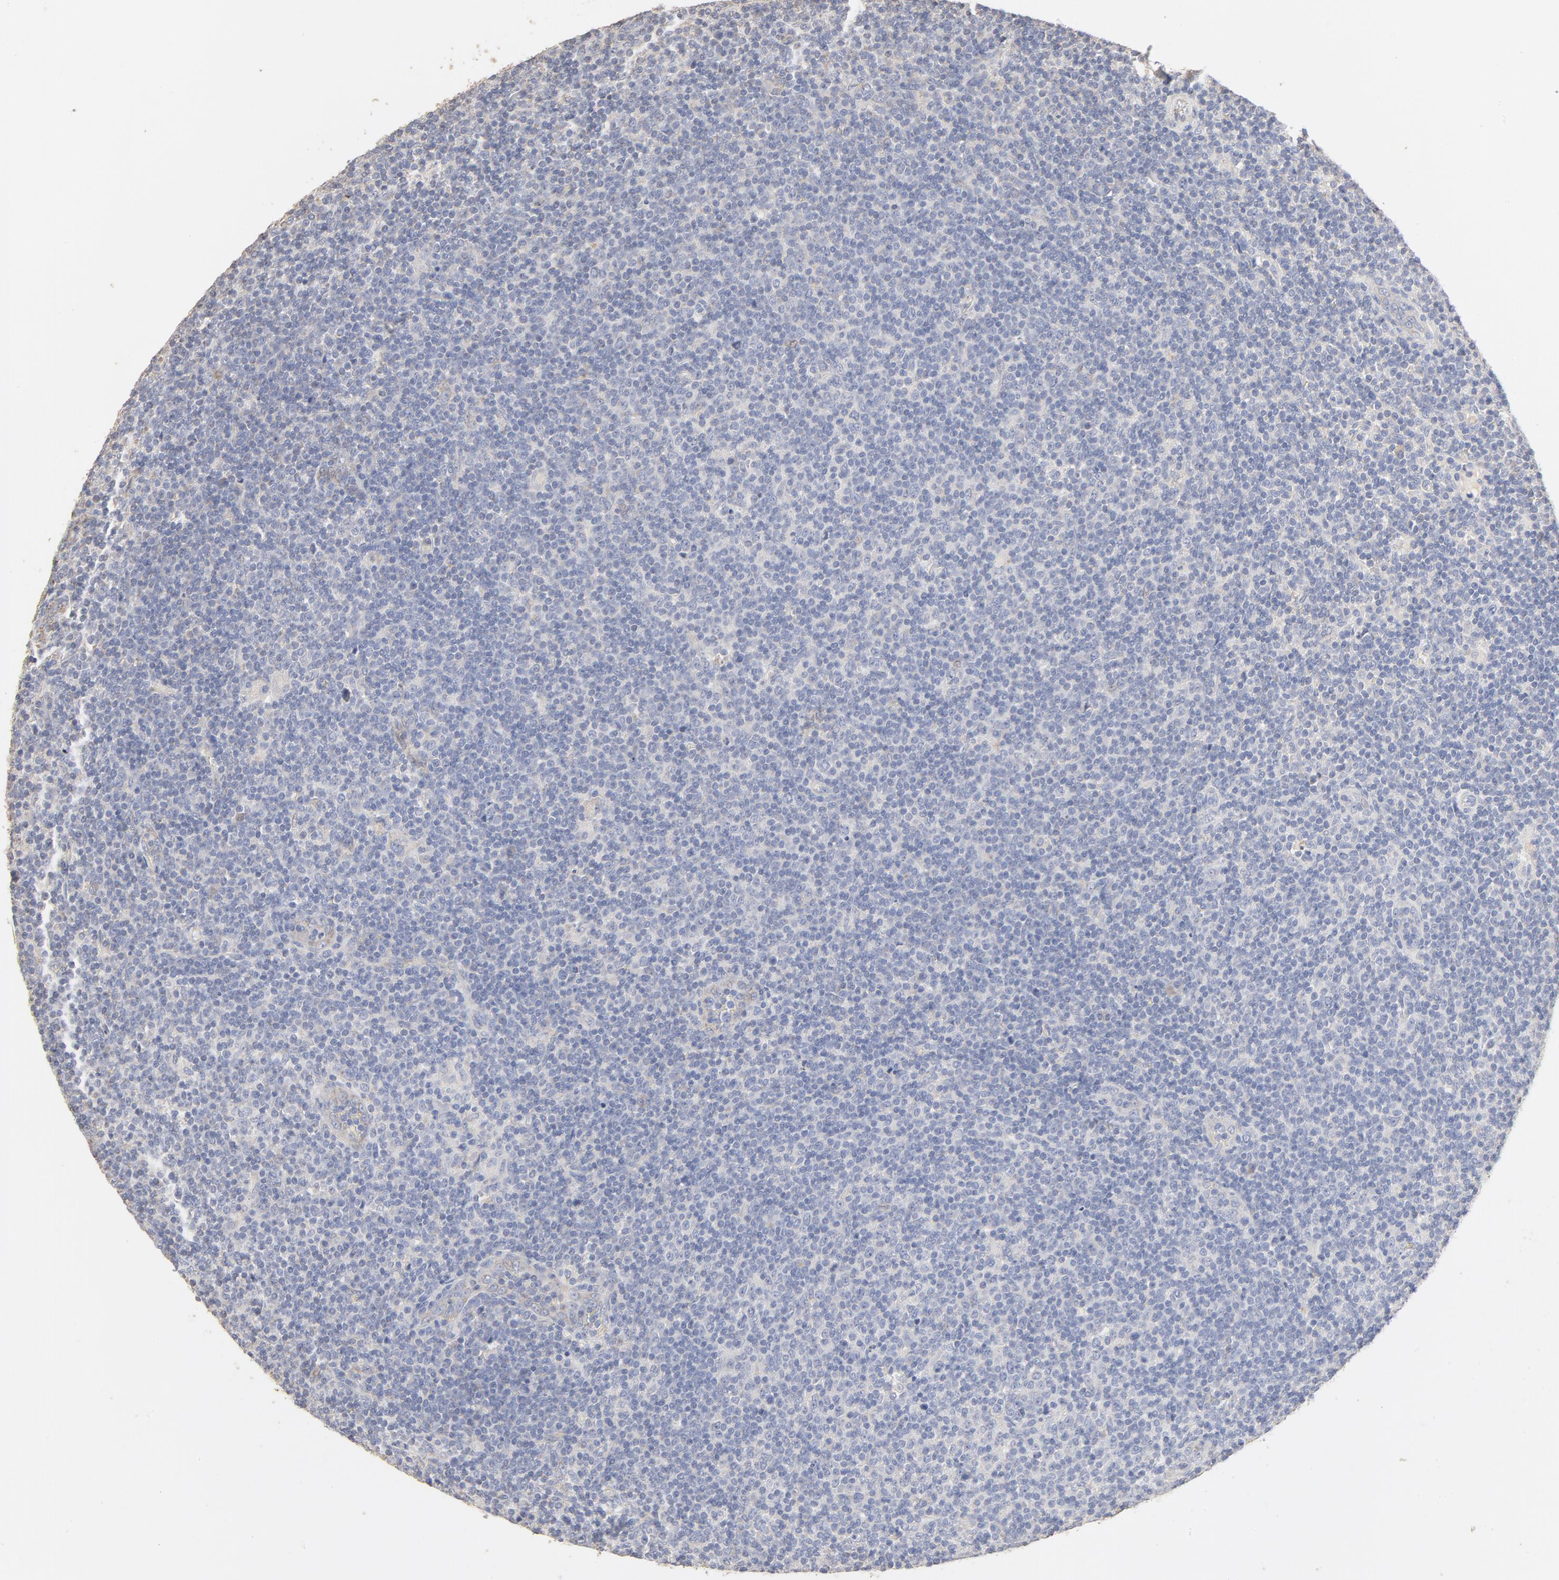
{"staining": {"intensity": "negative", "quantity": "none", "location": "none"}, "tissue": "lymphoma", "cell_type": "Tumor cells", "image_type": "cancer", "snomed": [{"axis": "morphology", "description": "Malignant lymphoma, non-Hodgkin's type, Low grade"}, {"axis": "topography", "description": "Lymph node"}], "caption": "An immunohistochemistry (IHC) histopathology image of lymphoma is shown. There is no staining in tumor cells of lymphoma.", "gene": "FCGBP", "patient": {"sex": "male", "age": 70}}